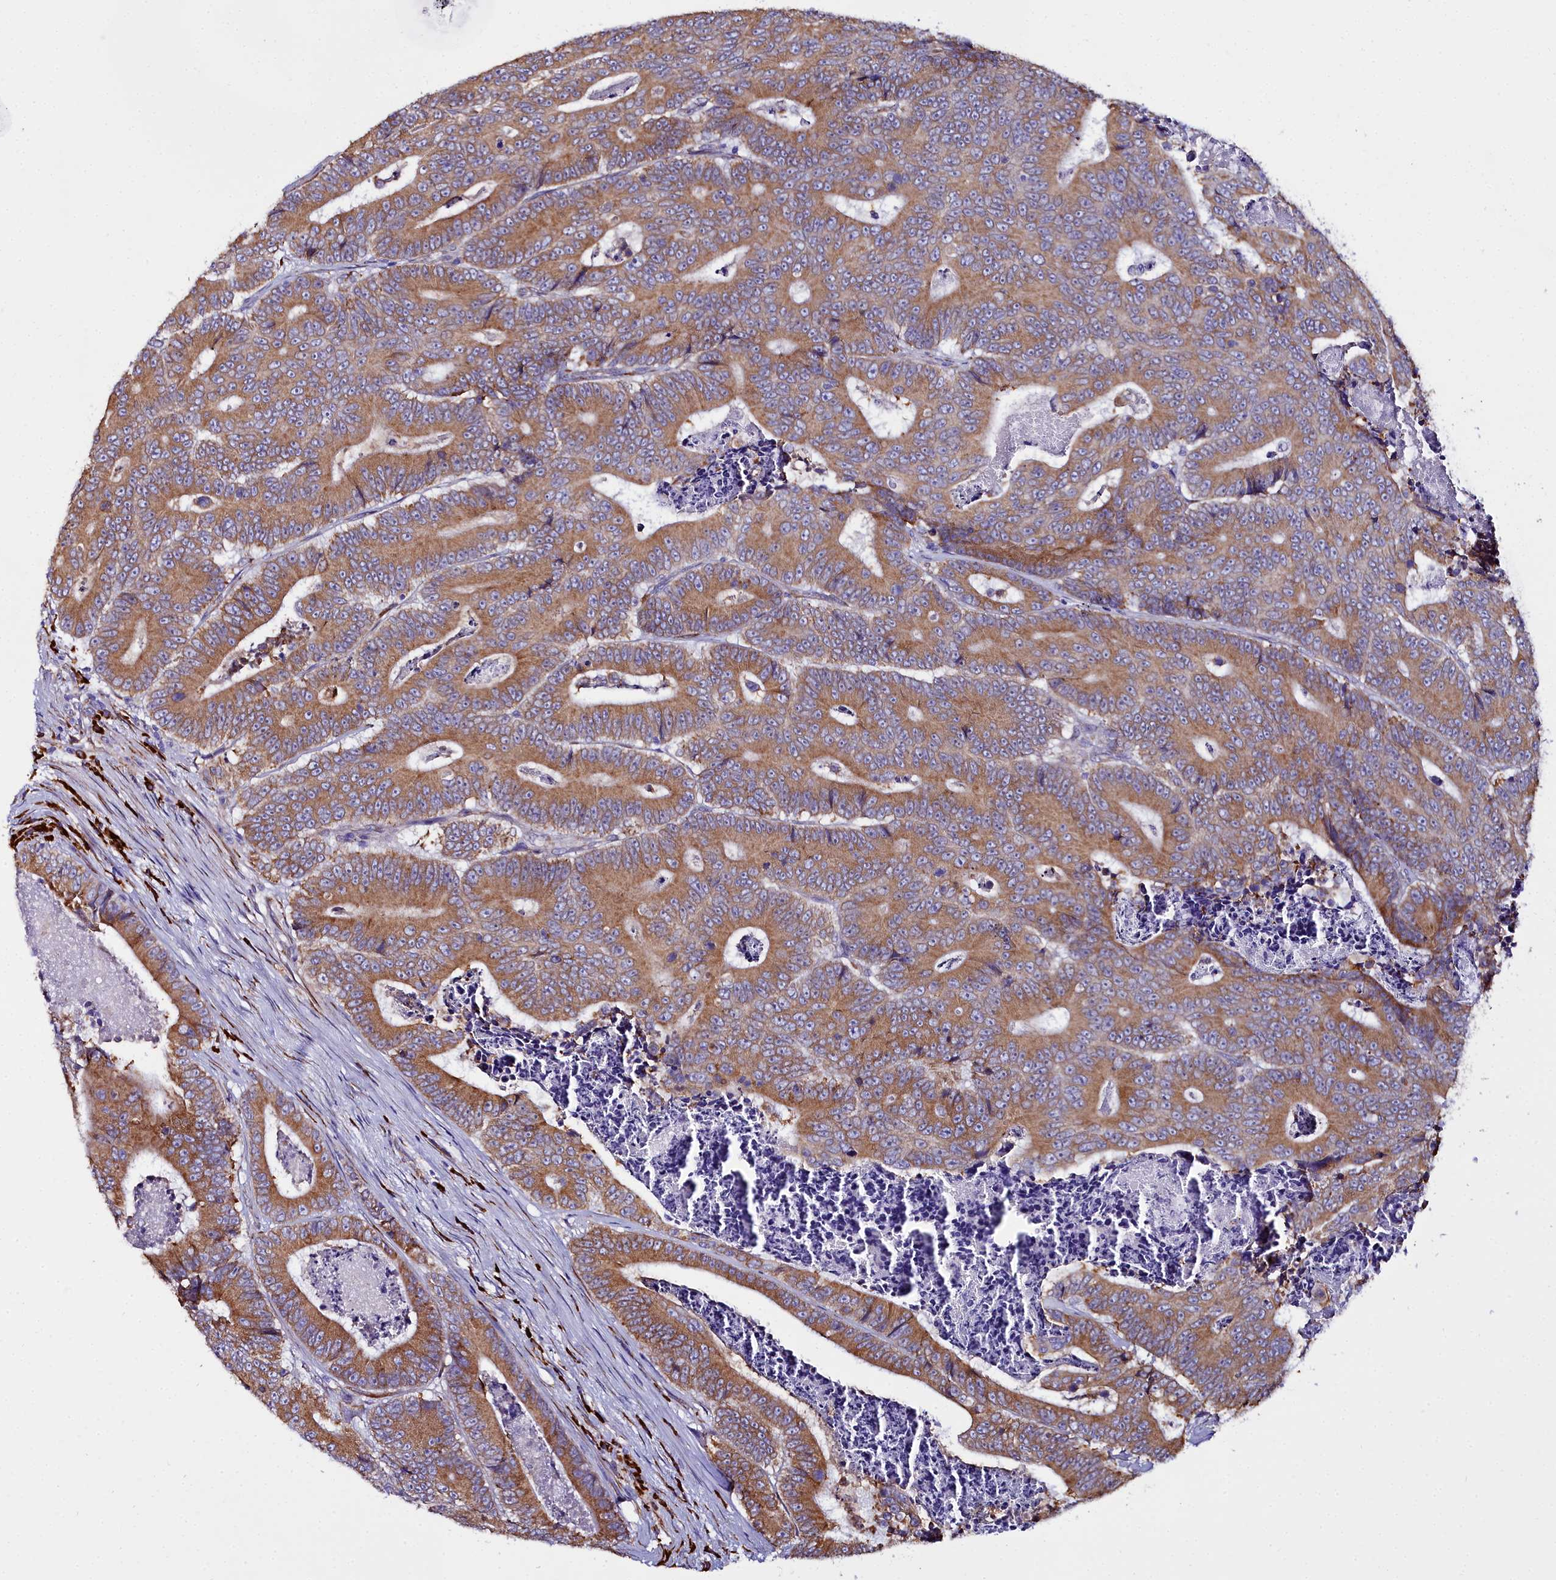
{"staining": {"intensity": "moderate", "quantity": ">75%", "location": "cytoplasmic/membranous"}, "tissue": "colorectal cancer", "cell_type": "Tumor cells", "image_type": "cancer", "snomed": [{"axis": "morphology", "description": "Adenocarcinoma, NOS"}, {"axis": "topography", "description": "Colon"}], "caption": "DAB (3,3'-diaminobenzidine) immunohistochemical staining of human colorectal cancer exhibits moderate cytoplasmic/membranous protein expression in approximately >75% of tumor cells. (Brightfield microscopy of DAB IHC at high magnification).", "gene": "TXNDC5", "patient": {"sex": "male", "age": 83}}